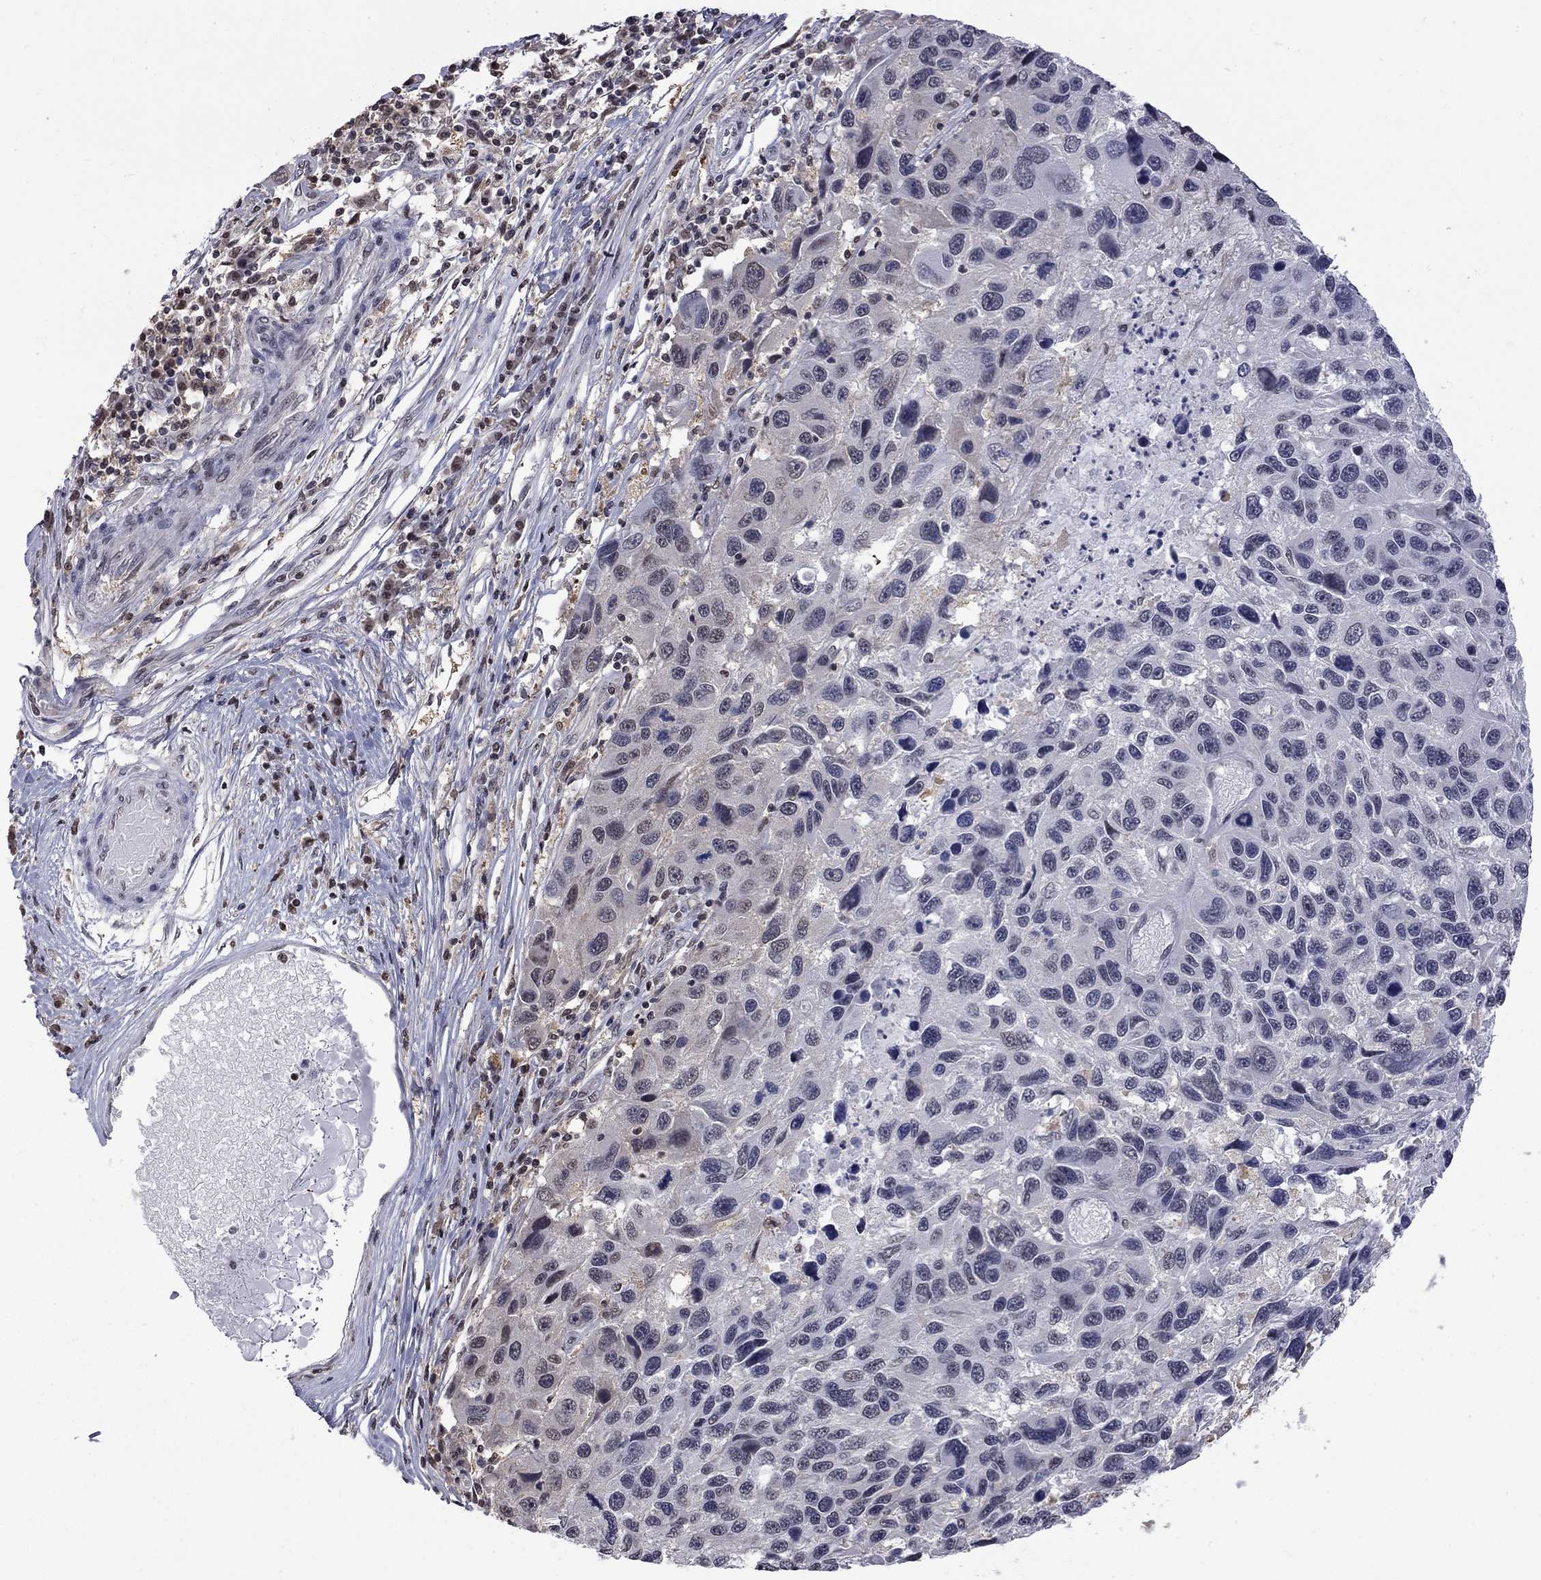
{"staining": {"intensity": "negative", "quantity": "none", "location": "none"}, "tissue": "melanoma", "cell_type": "Tumor cells", "image_type": "cancer", "snomed": [{"axis": "morphology", "description": "Malignant melanoma, NOS"}, {"axis": "topography", "description": "Skin"}], "caption": "There is no significant positivity in tumor cells of malignant melanoma. (DAB (3,3'-diaminobenzidine) immunohistochemistry (IHC), high magnification).", "gene": "RFWD3", "patient": {"sex": "male", "age": 53}}